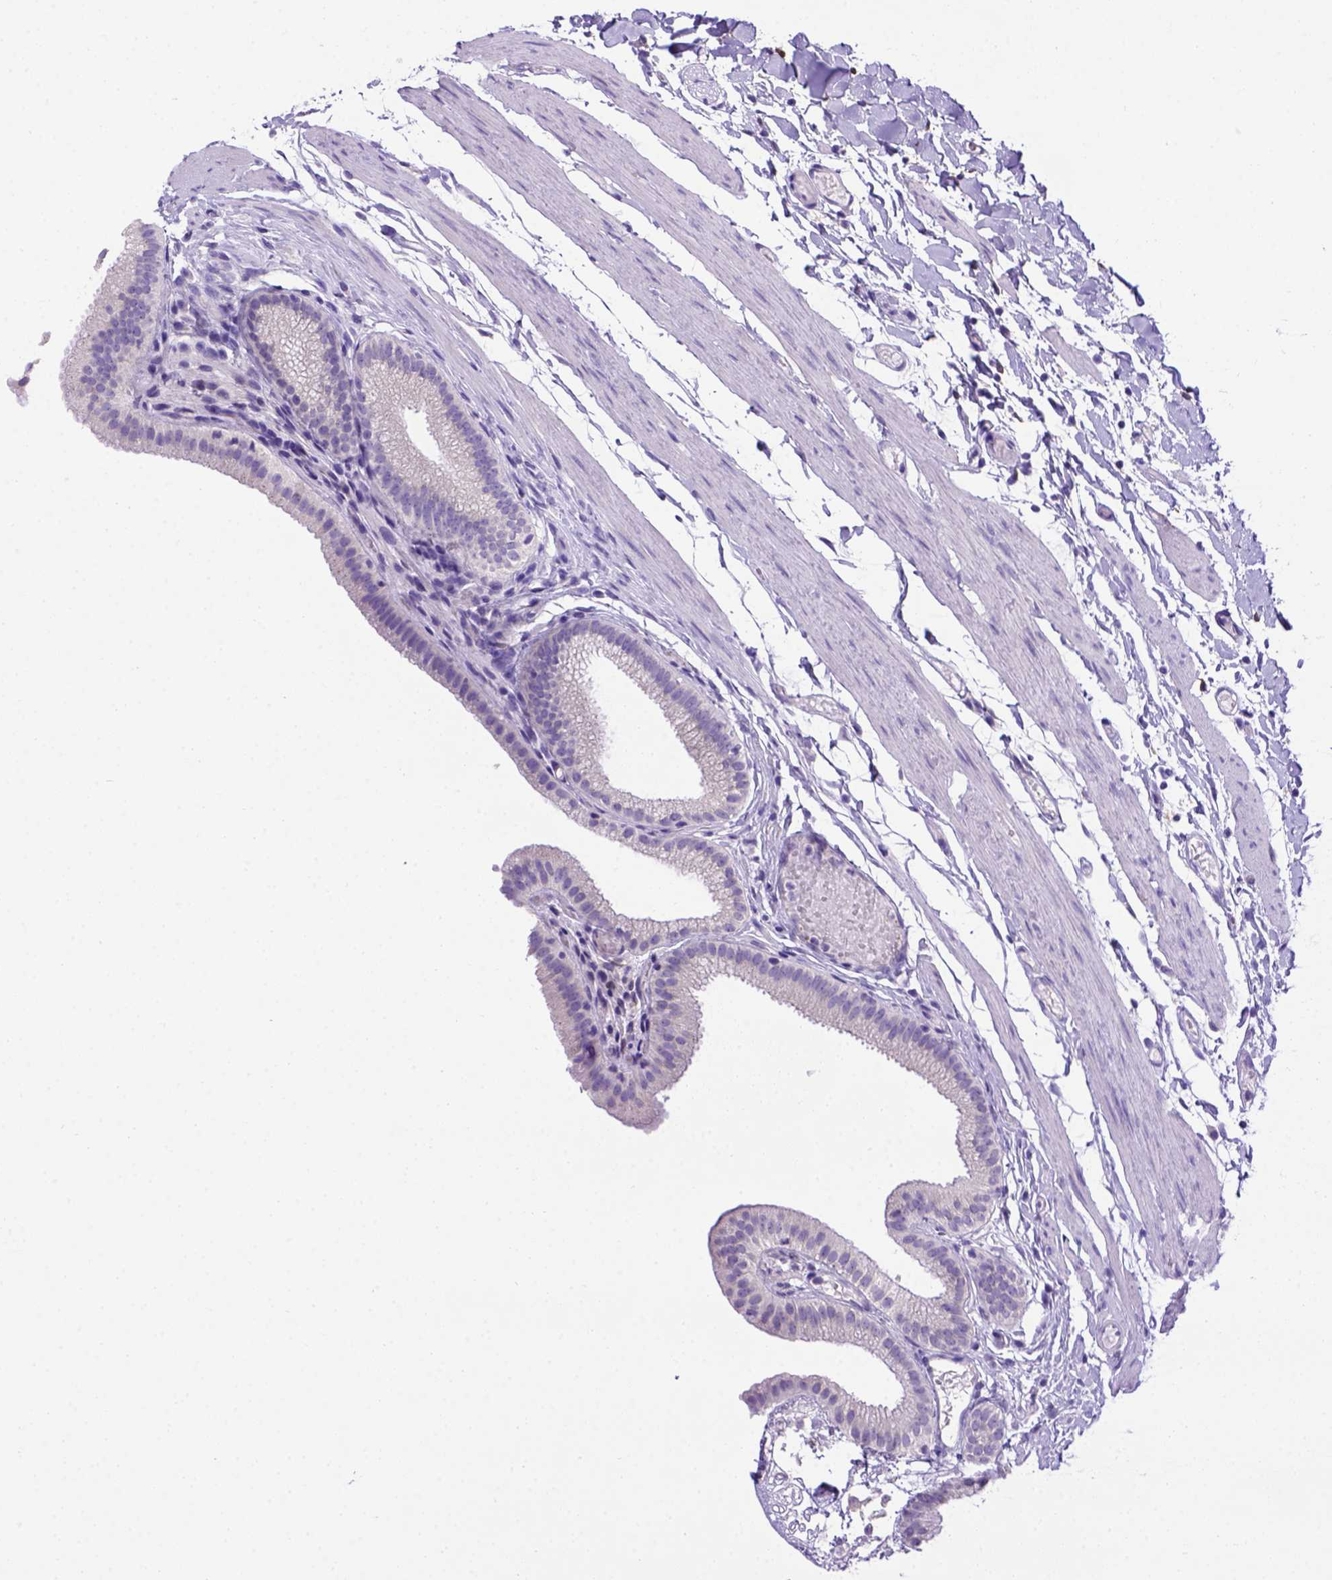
{"staining": {"intensity": "negative", "quantity": "none", "location": "none"}, "tissue": "gallbladder", "cell_type": "Glandular cells", "image_type": "normal", "snomed": [{"axis": "morphology", "description": "Normal tissue, NOS"}, {"axis": "topography", "description": "Gallbladder"}], "caption": "Protein analysis of normal gallbladder displays no significant expression in glandular cells.", "gene": "PTGES", "patient": {"sex": "female", "age": 45}}